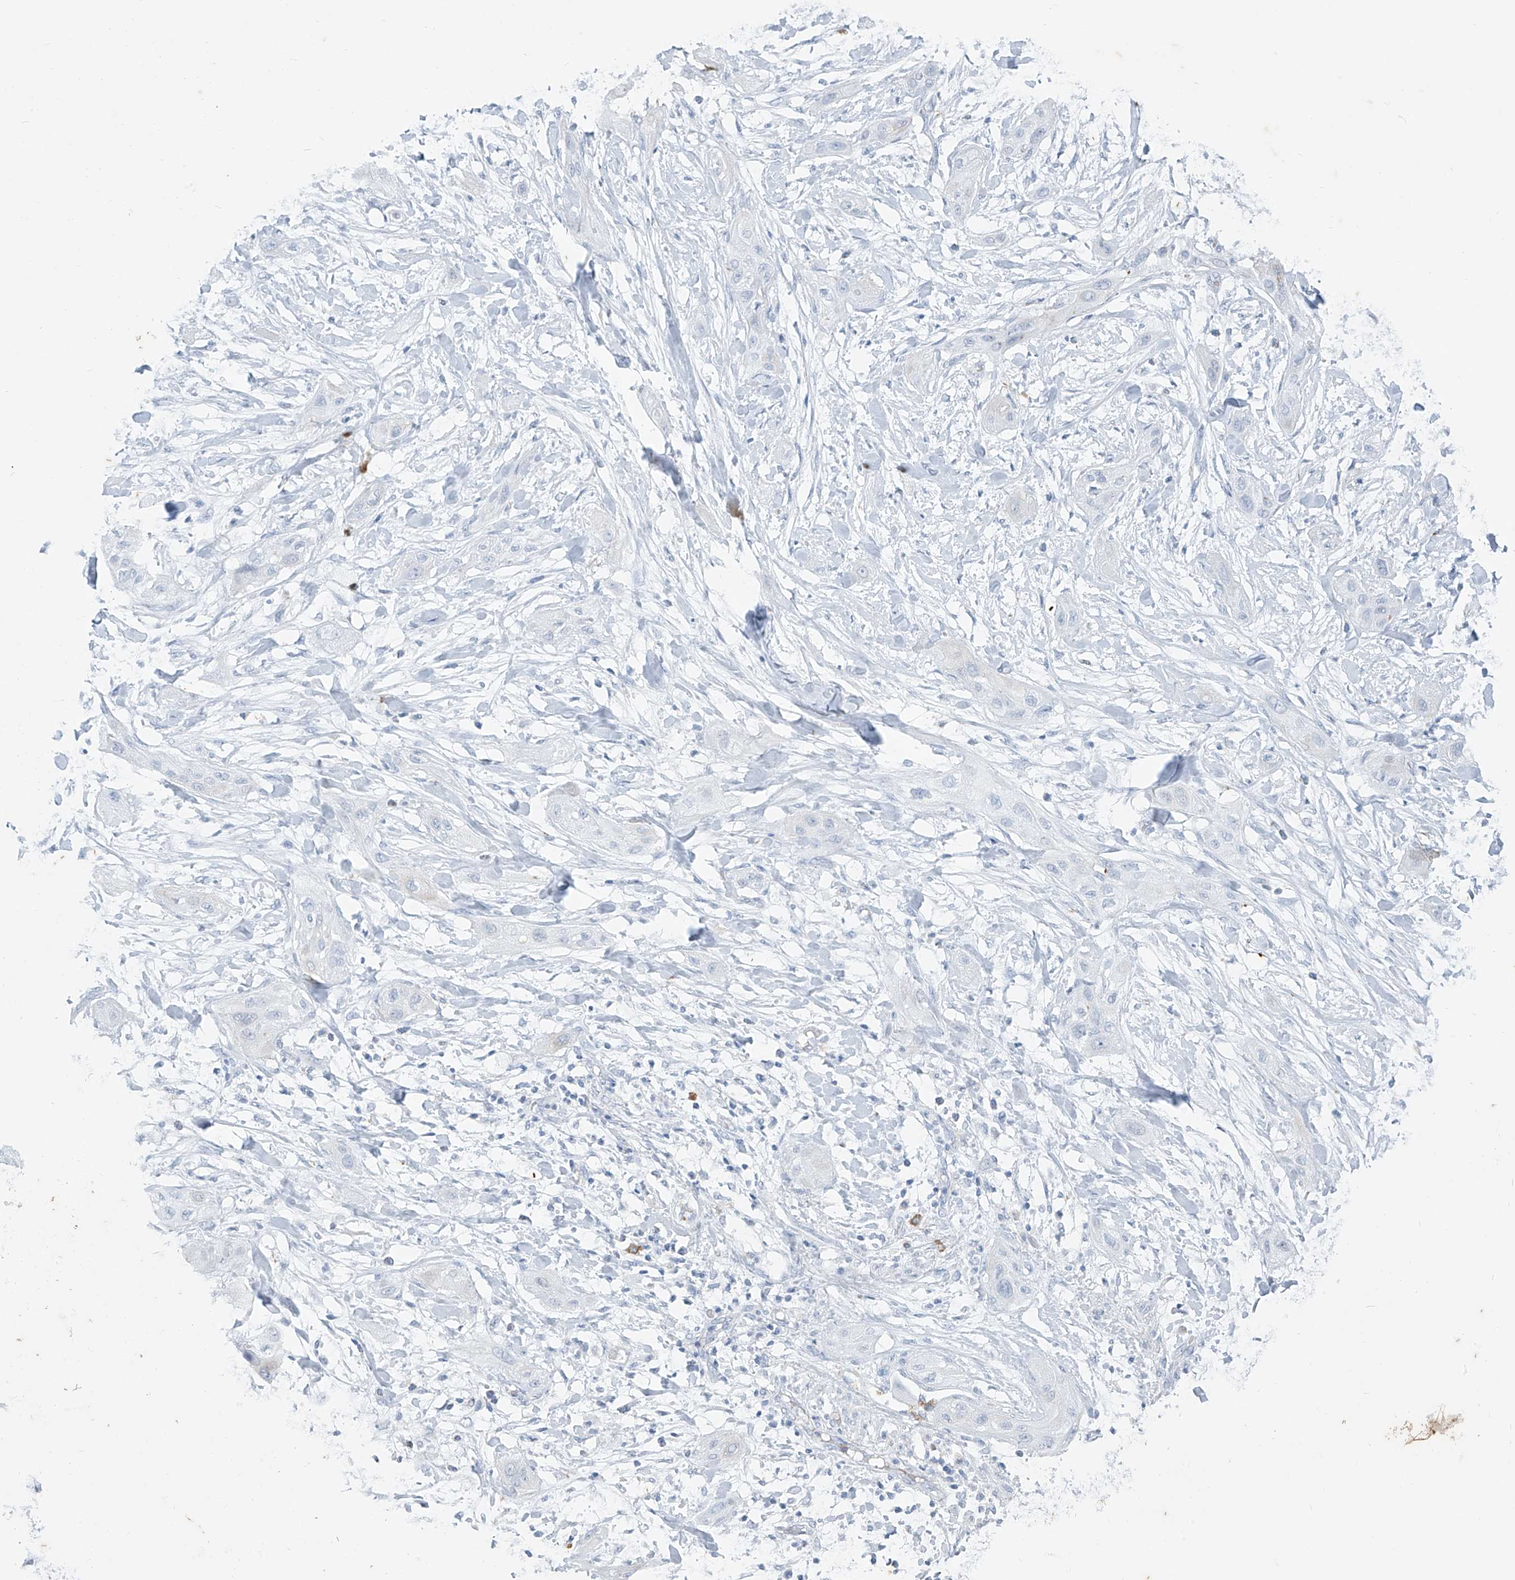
{"staining": {"intensity": "negative", "quantity": "none", "location": "none"}, "tissue": "lung cancer", "cell_type": "Tumor cells", "image_type": "cancer", "snomed": [{"axis": "morphology", "description": "Squamous cell carcinoma, NOS"}, {"axis": "topography", "description": "Lung"}], "caption": "High power microscopy photomicrograph of an immunohistochemistry photomicrograph of lung cancer, revealing no significant staining in tumor cells.", "gene": "CX3CR1", "patient": {"sex": "female", "age": 47}}